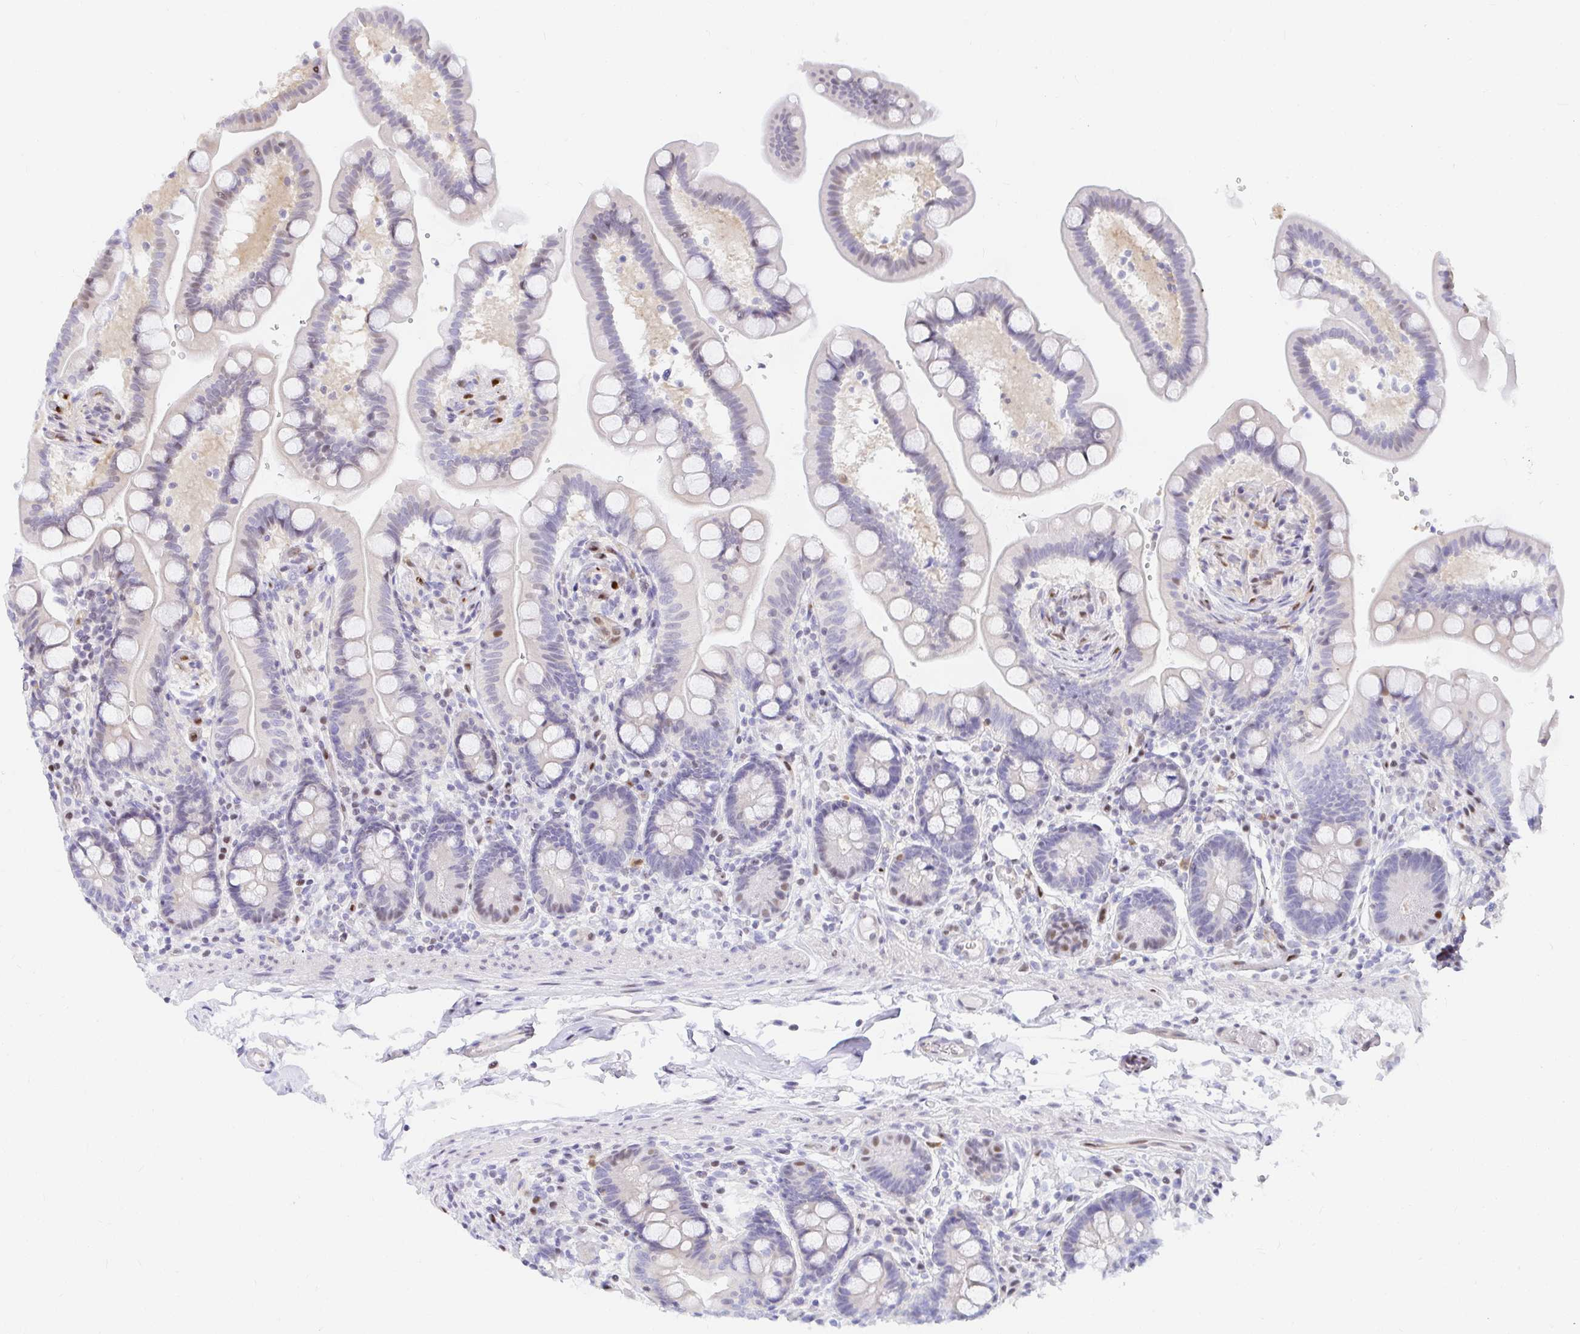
{"staining": {"intensity": "weak", "quantity": "<25%", "location": "nuclear"}, "tissue": "colon", "cell_type": "Endothelial cells", "image_type": "normal", "snomed": [{"axis": "morphology", "description": "Normal tissue, NOS"}, {"axis": "topography", "description": "Smooth muscle"}, {"axis": "topography", "description": "Colon"}], "caption": "This histopathology image is of benign colon stained with IHC to label a protein in brown with the nuclei are counter-stained blue. There is no staining in endothelial cells.", "gene": "HINFP", "patient": {"sex": "male", "age": 73}}